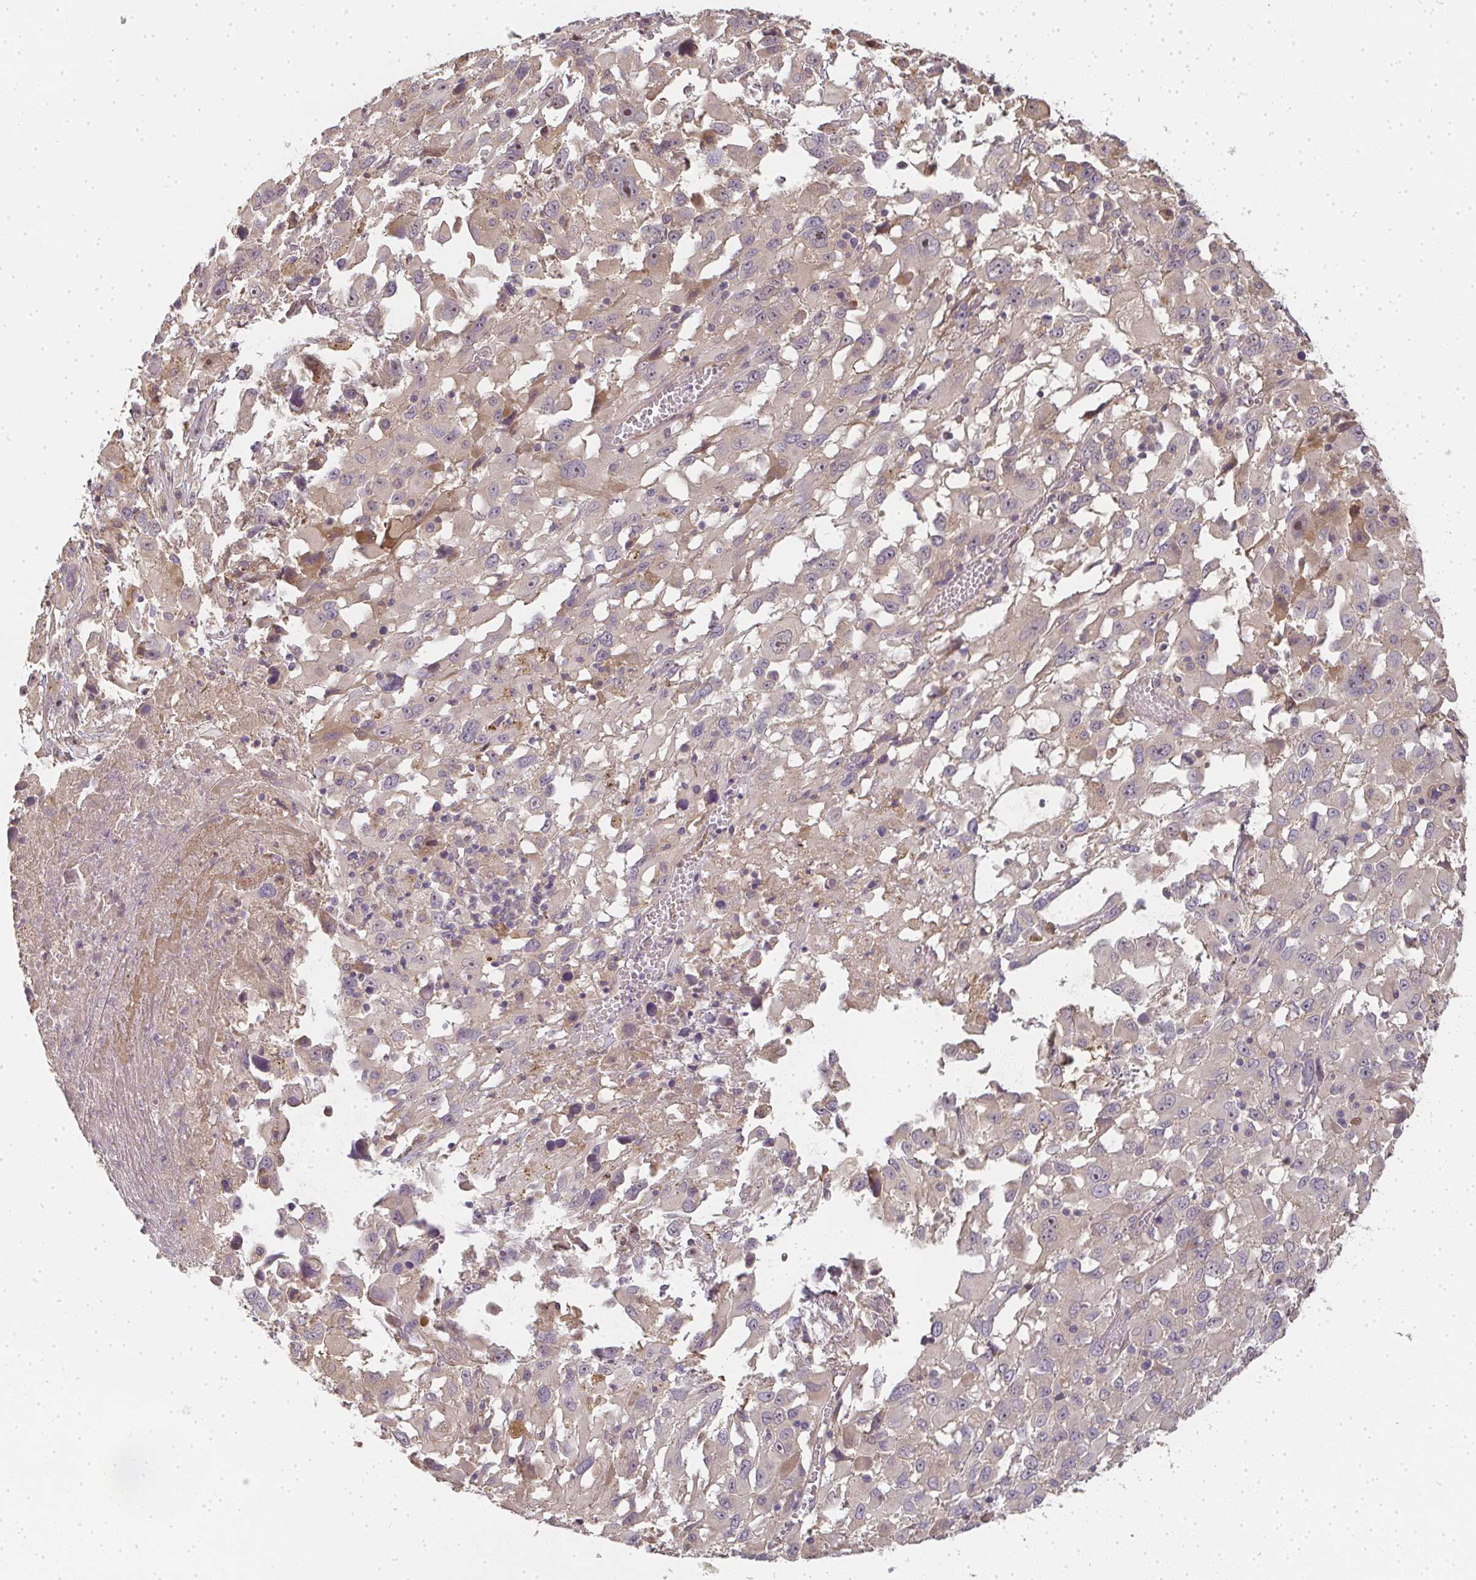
{"staining": {"intensity": "negative", "quantity": "none", "location": "none"}, "tissue": "melanoma", "cell_type": "Tumor cells", "image_type": "cancer", "snomed": [{"axis": "morphology", "description": "Malignant melanoma, Metastatic site"}, {"axis": "topography", "description": "Soft tissue"}], "caption": "Tumor cells are negative for brown protein staining in melanoma.", "gene": "SLC35B3", "patient": {"sex": "male", "age": 50}}